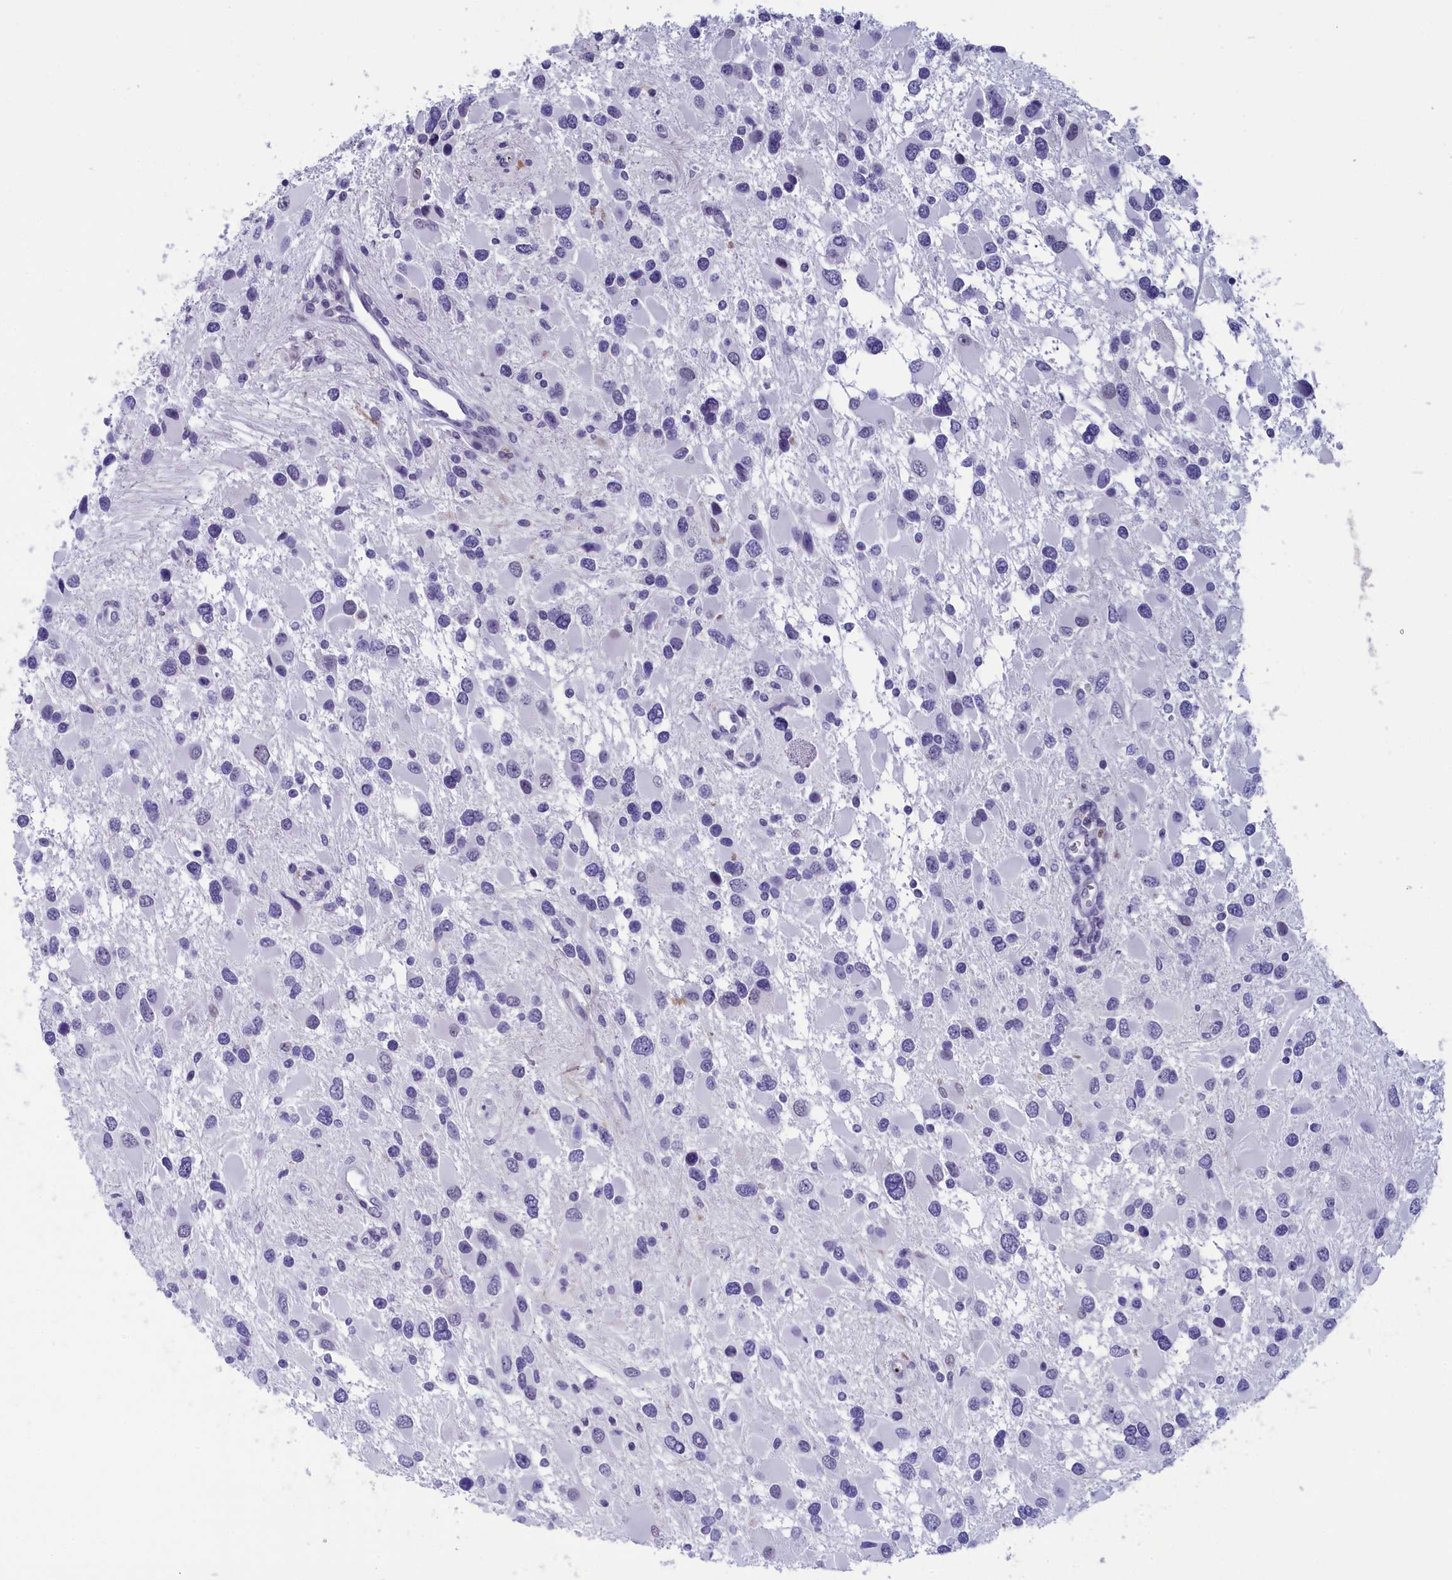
{"staining": {"intensity": "negative", "quantity": "none", "location": "none"}, "tissue": "glioma", "cell_type": "Tumor cells", "image_type": "cancer", "snomed": [{"axis": "morphology", "description": "Glioma, malignant, High grade"}, {"axis": "topography", "description": "Brain"}], "caption": "A high-resolution micrograph shows immunohistochemistry (IHC) staining of high-grade glioma (malignant), which demonstrates no significant positivity in tumor cells. Nuclei are stained in blue.", "gene": "AIFM2", "patient": {"sex": "male", "age": 53}}